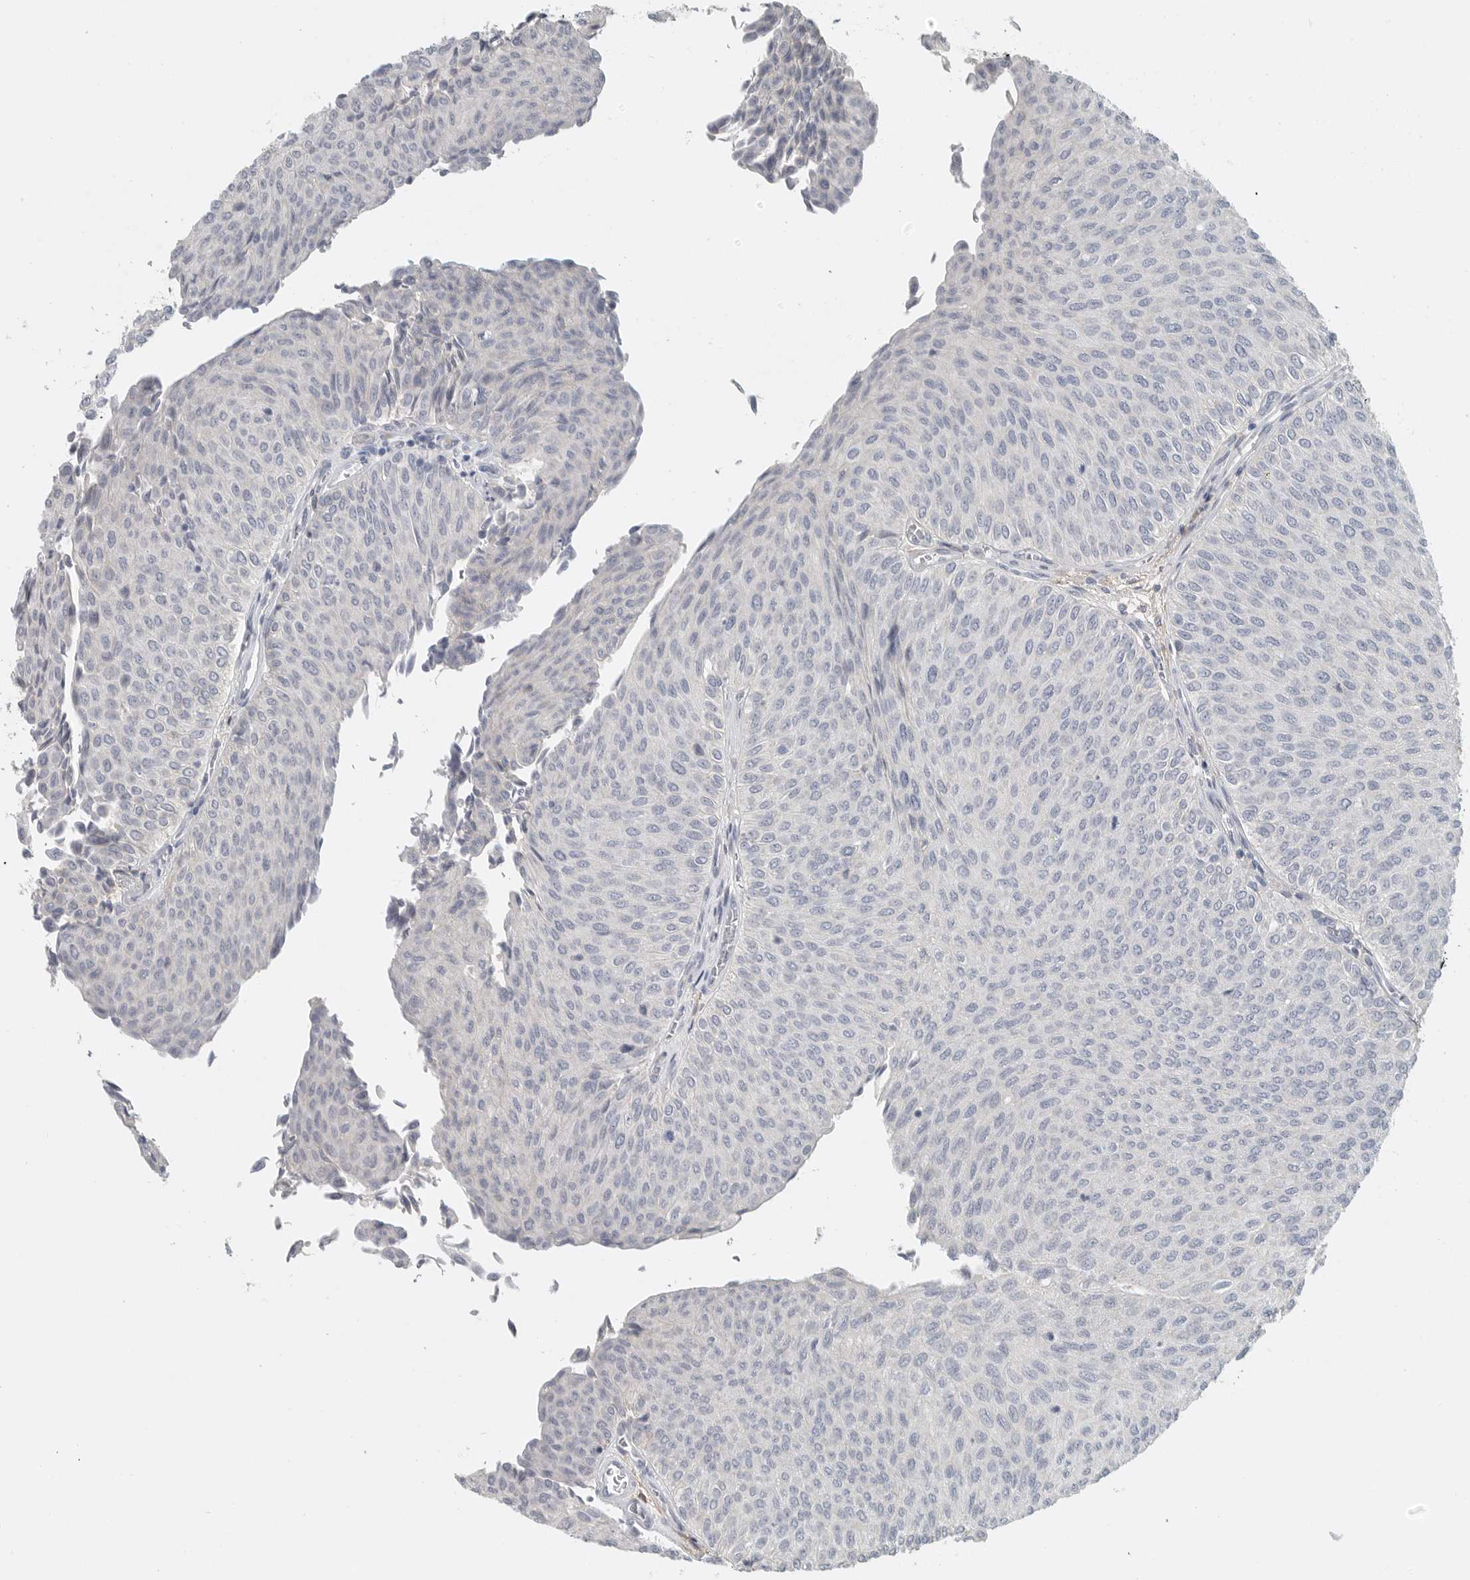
{"staining": {"intensity": "negative", "quantity": "none", "location": "none"}, "tissue": "urothelial cancer", "cell_type": "Tumor cells", "image_type": "cancer", "snomed": [{"axis": "morphology", "description": "Urothelial carcinoma, Low grade"}, {"axis": "topography", "description": "Urinary bladder"}], "caption": "High magnification brightfield microscopy of low-grade urothelial carcinoma stained with DAB (3,3'-diaminobenzidine) (brown) and counterstained with hematoxylin (blue): tumor cells show no significant expression. Brightfield microscopy of IHC stained with DAB (brown) and hematoxylin (blue), captured at high magnification.", "gene": "PAM", "patient": {"sex": "male", "age": 78}}